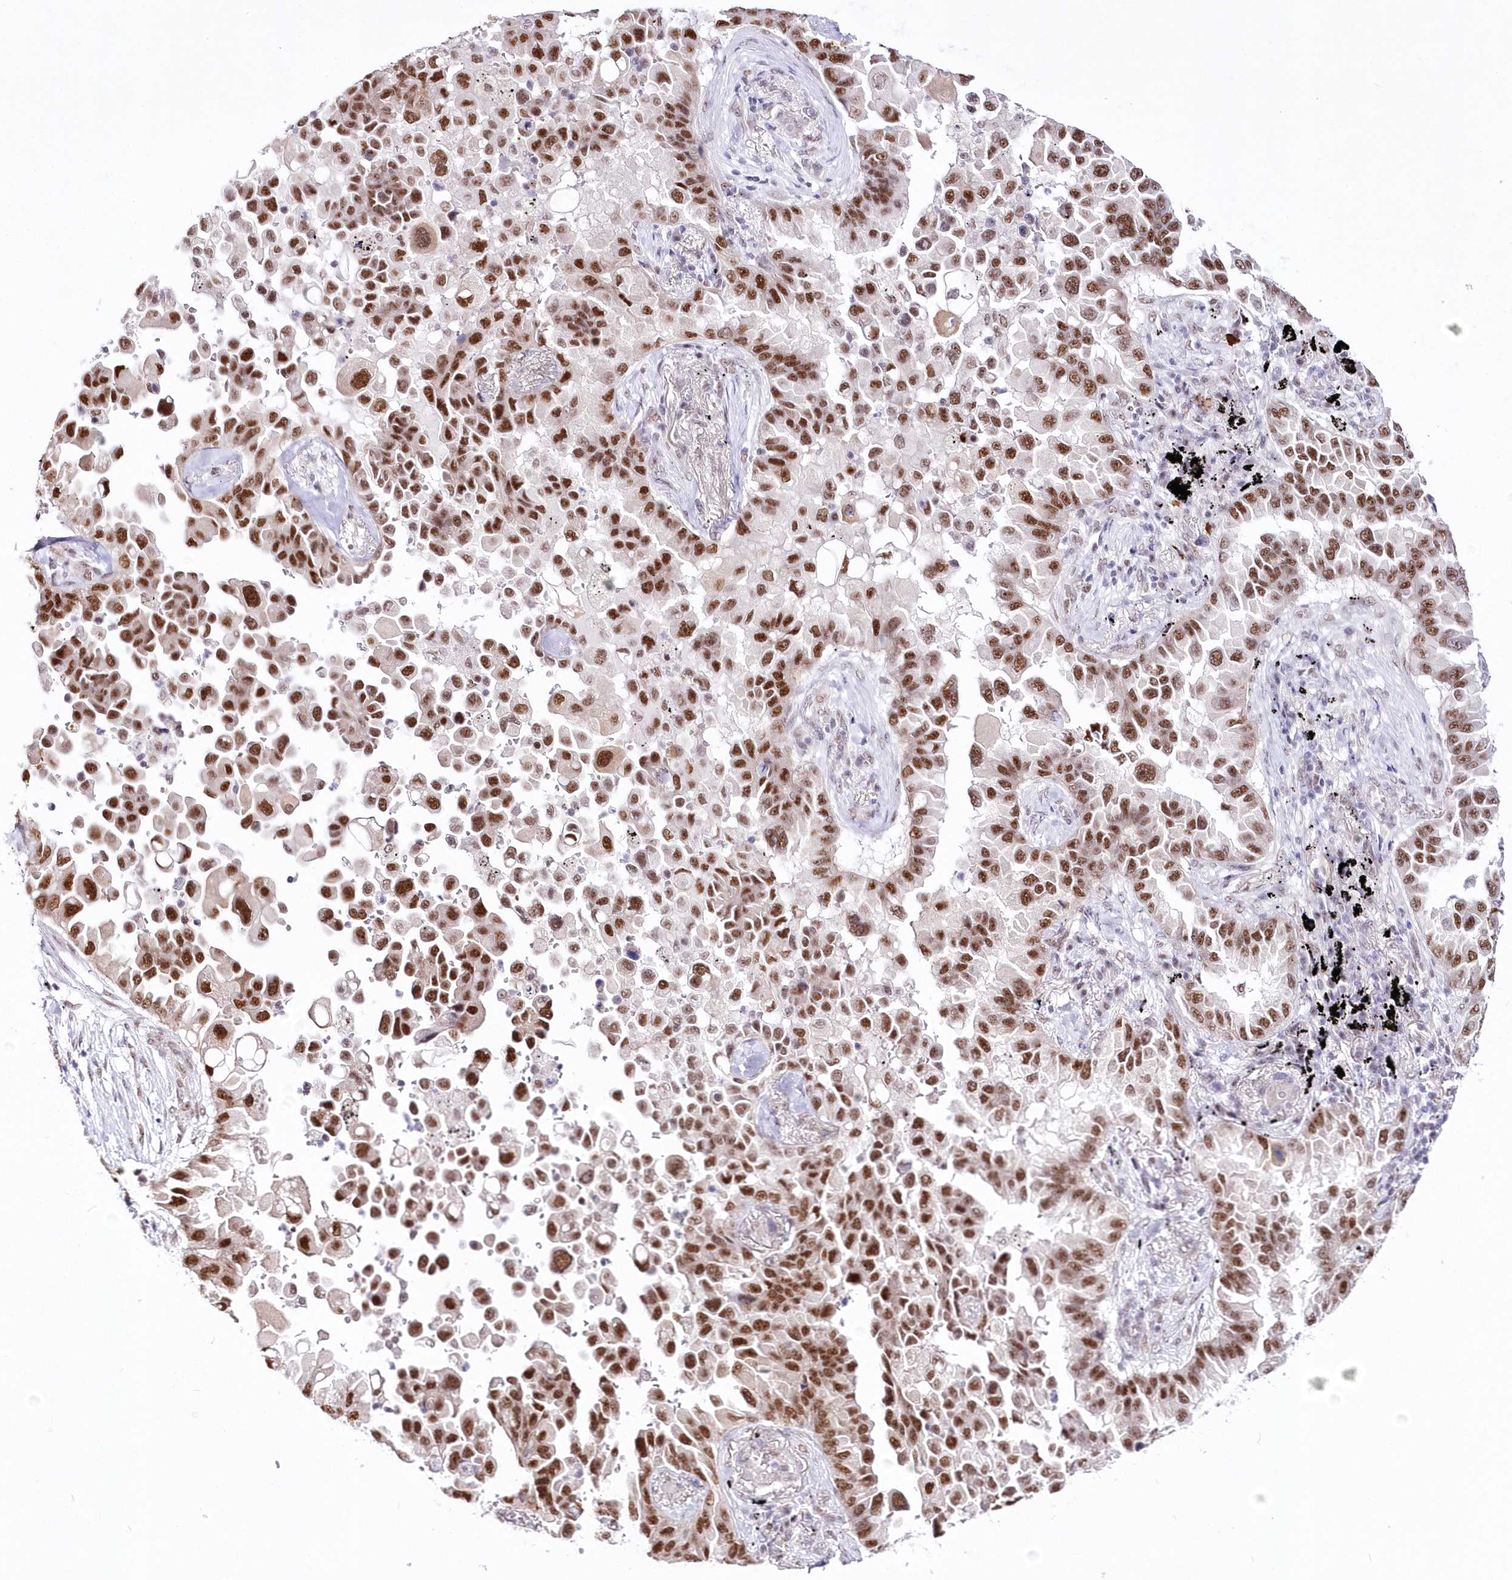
{"staining": {"intensity": "strong", "quantity": ">75%", "location": "nuclear"}, "tissue": "lung cancer", "cell_type": "Tumor cells", "image_type": "cancer", "snomed": [{"axis": "morphology", "description": "Adenocarcinoma, NOS"}, {"axis": "topography", "description": "Lung"}], "caption": "Protein expression analysis of lung cancer (adenocarcinoma) shows strong nuclear staining in about >75% of tumor cells.", "gene": "NSUN2", "patient": {"sex": "female", "age": 67}}